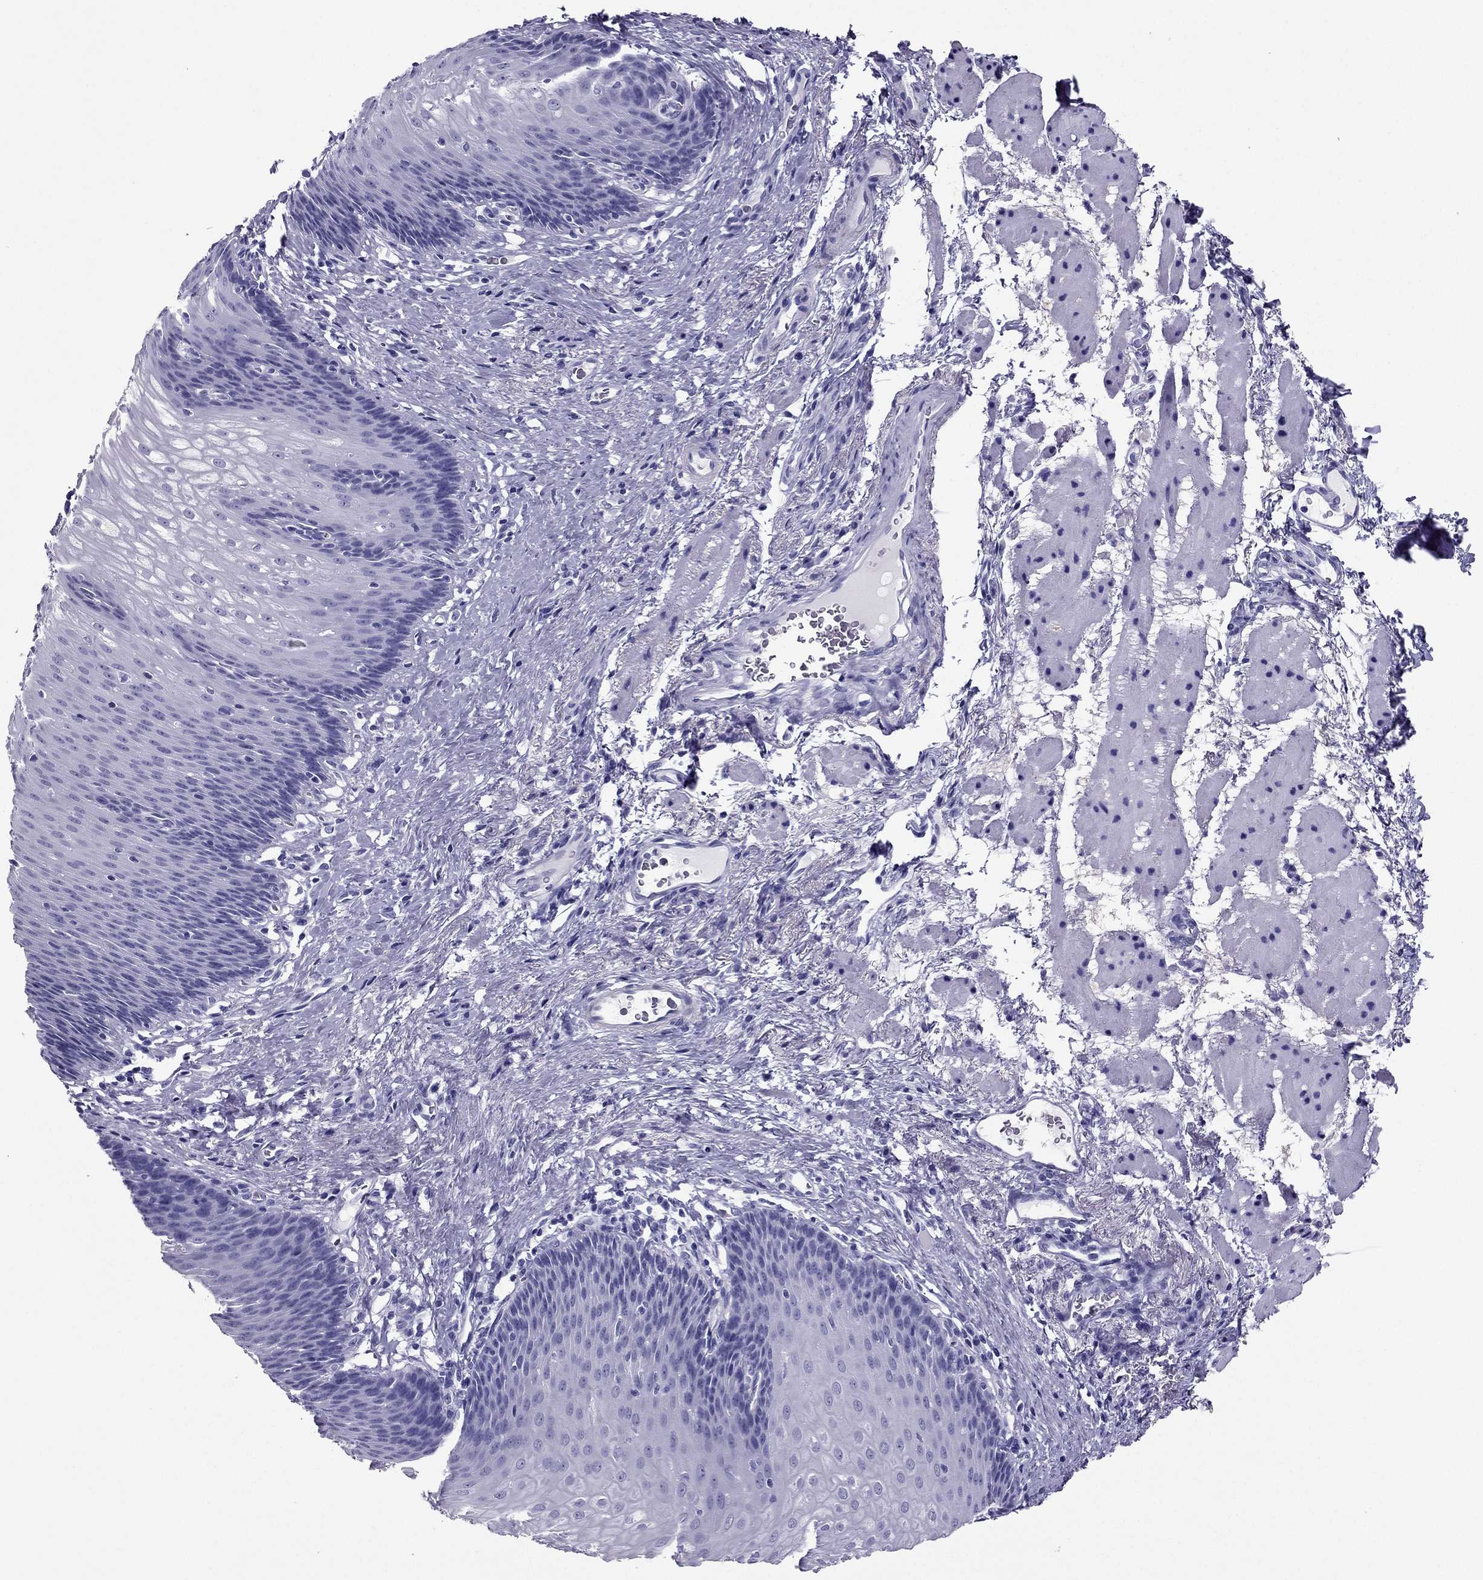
{"staining": {"intensity": "negative", "quantity": "none", "location": "none"}, "tissue": "esophagus", "cell_type": "Squamous epithelial cells", "image_type": "normal", "snomed": [{"axis": "morphology", "description": "Normal tissue, NOS"}, {"axis": "topography", "description": "Esophagus"}], "caption": "Human esophagus stained for a protein using immunohistochemistry demonstrates no positivity in squamous epithelial cells.", "gene": "PDE6A", "patient": {"sex": "male", "age": 76}}